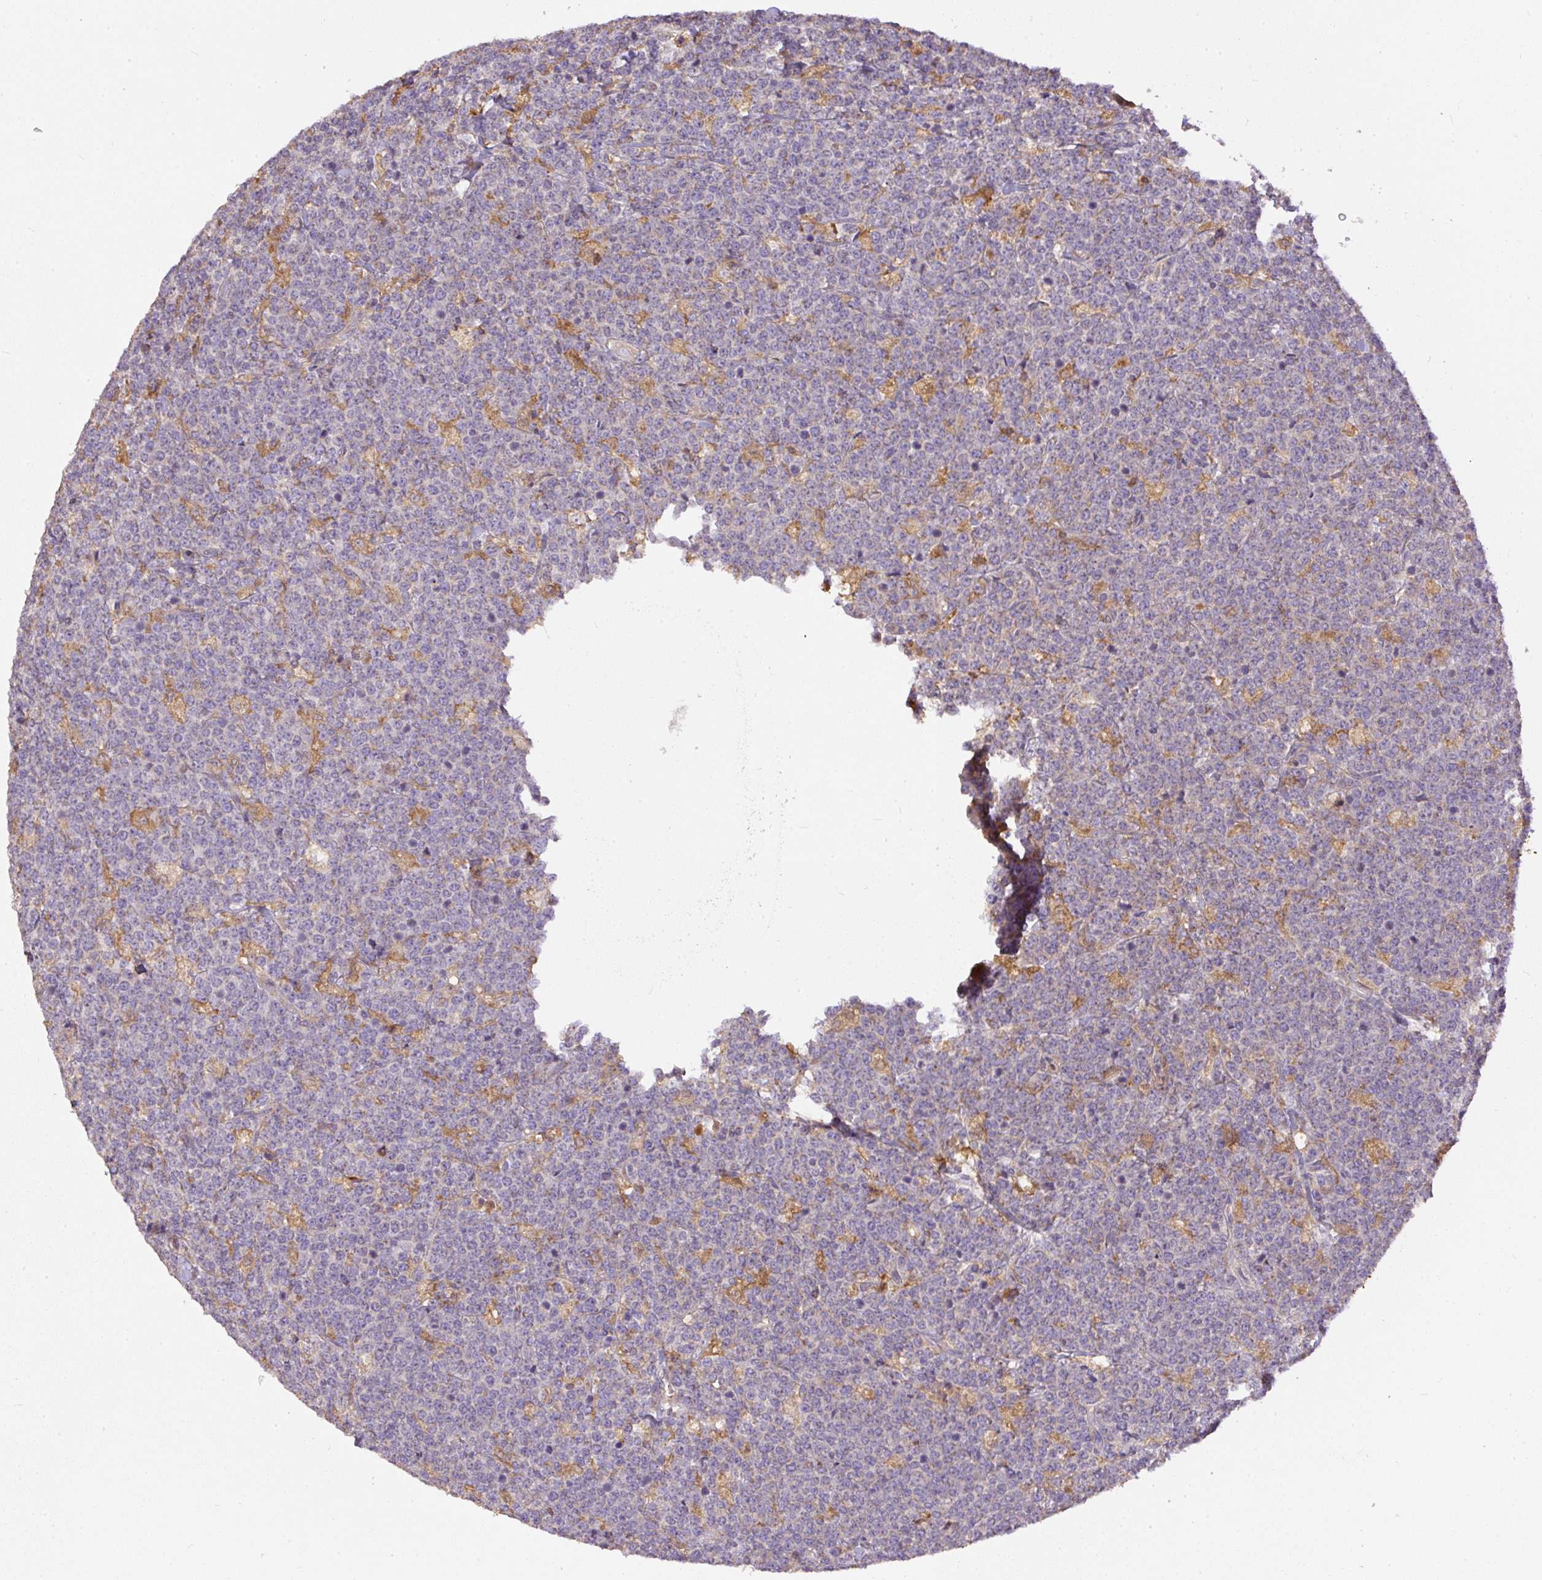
{"staining": {"intensity": "negative", "quantity": "none", "location": "none"}, "tissue": "lymphoma", "cell_type": "Tumor cells", "image_type": "cancer", "snomed": [{"axis": "morphology", "description": "Malignant lymphoma, non-Hodgkin's type, High grade"}, {"axis": "topography", "description": "Small intestine"}, {"axis": "topography", "description": "Colon"}], "caption": "This is a image of immunohistochemistry (IHC) staining of high-grade malignant lymphoma, non-Hodgkin's type, which shows no staining in tumor cells.", "gene": "DAPK1", "patient": {"sex": "male", "age": 8}}